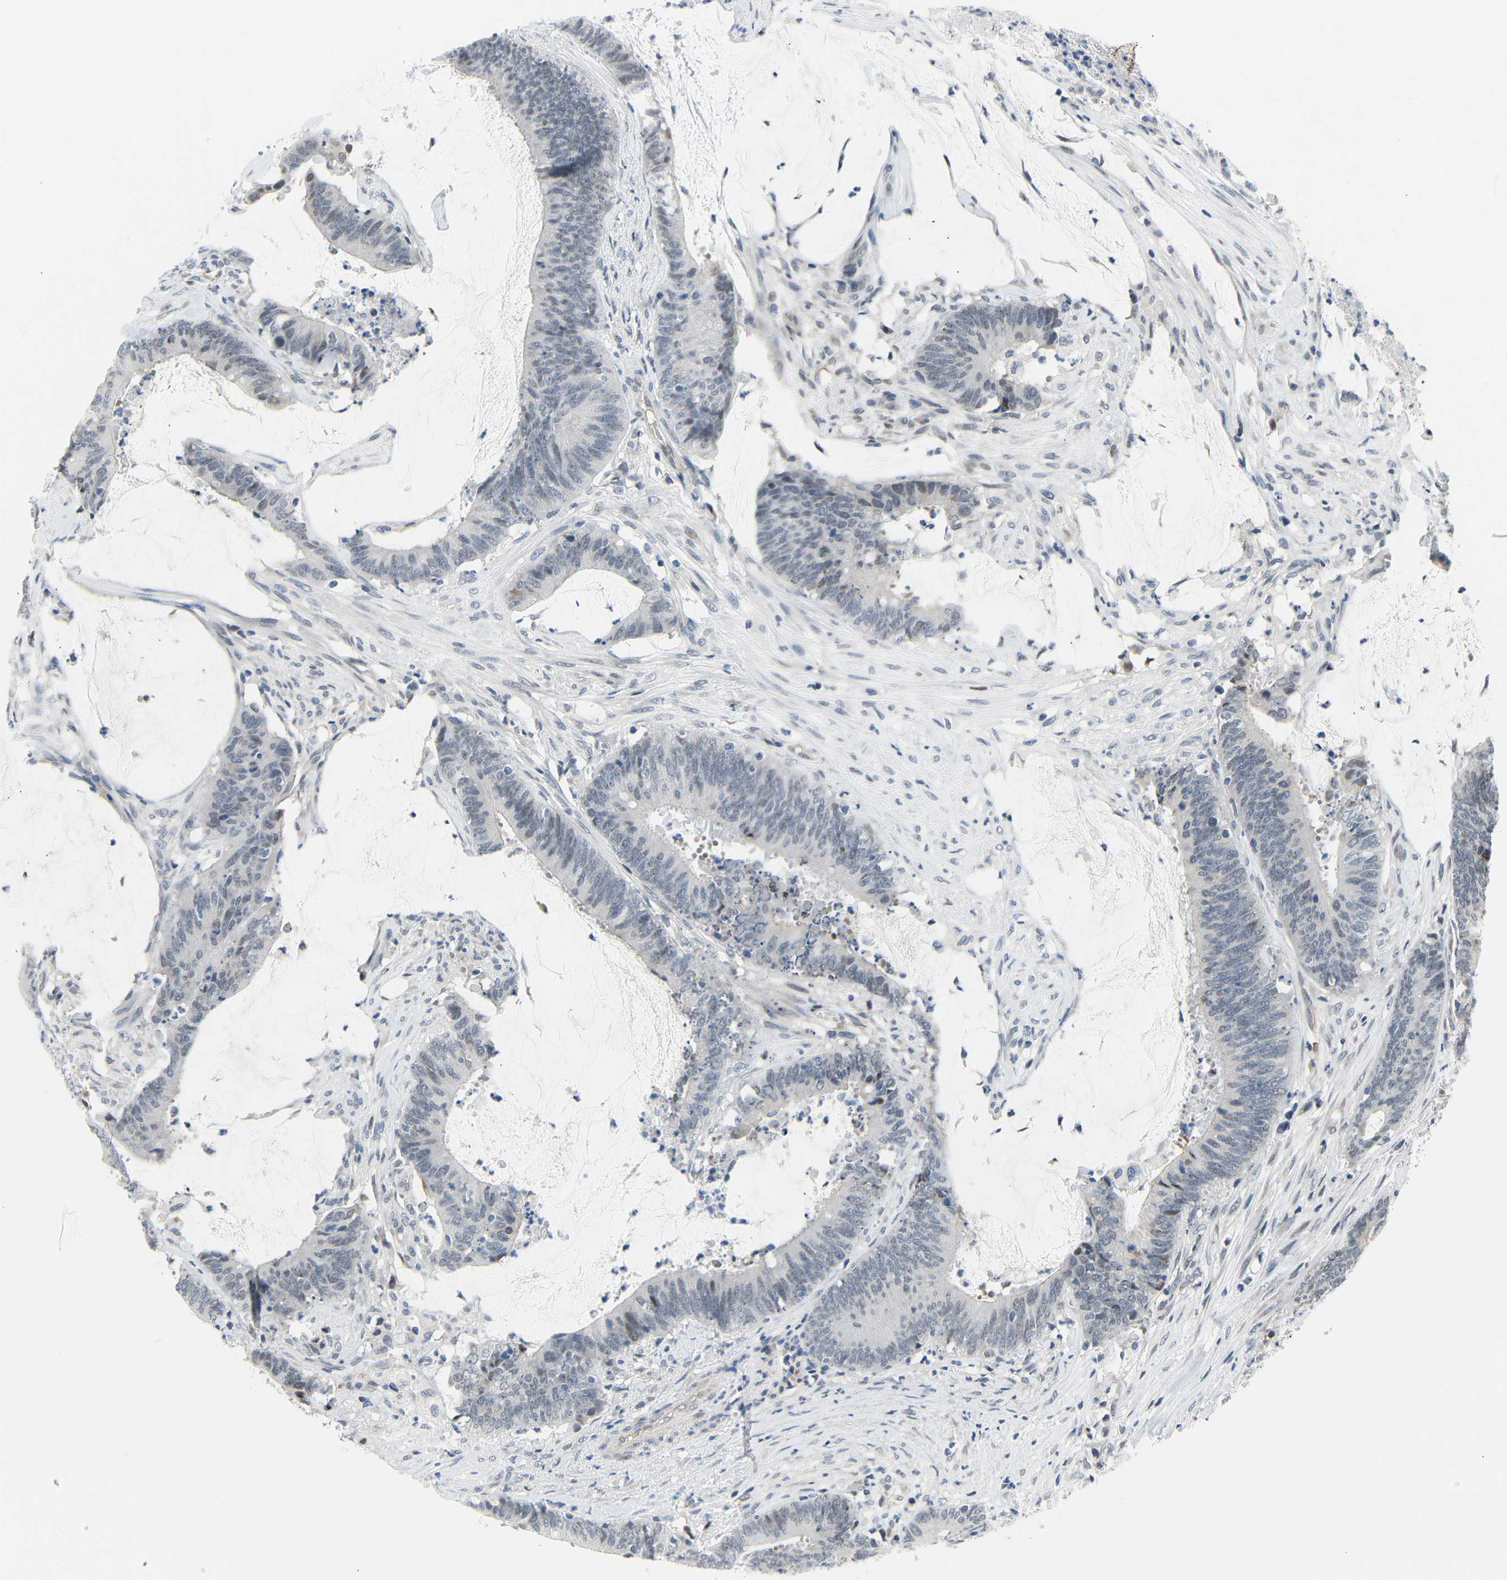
{"staining": {"intensity": "negative", "quantity": "none", "location": "none"}, "tissue": "colorectal cancer", "cell_type": "Tumor cells", "image_type": "cancer", "snomed": [{"axis": "morphology", "description": "Adenocarcinoma, NOS"}, {"axis": "topography", "description": "Rectum"}], "caption": "Tumor cells show no significant protein staining in colorectal cancer. The staining is performed using DAB (3,3'-diaminobenzidine) brown chromogen with nuclei counter-stained in using hematoxylin.", "gene": "IMPG2", "patient": {"sex": "female", "age": 66}}